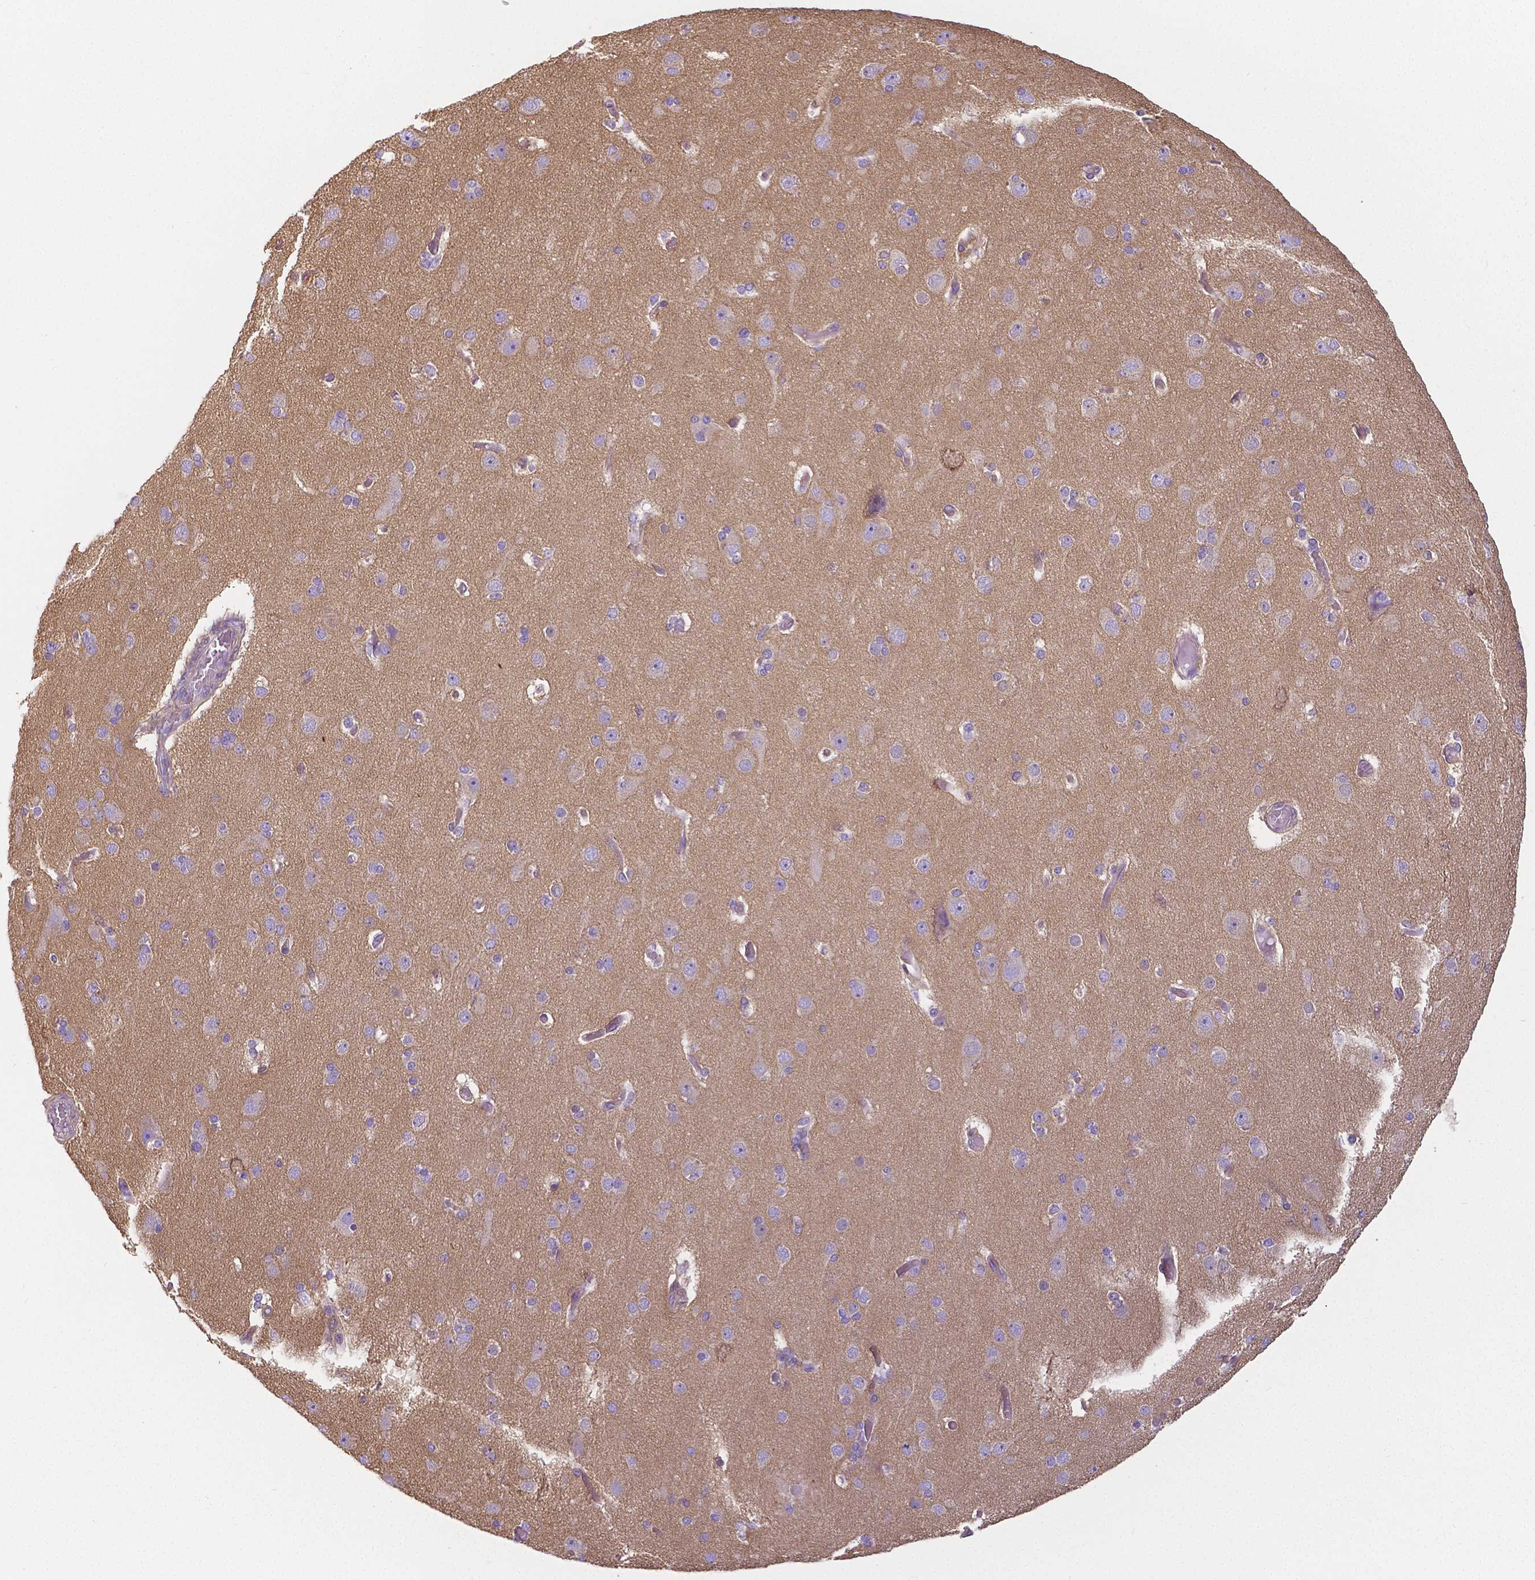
{"staining": {"intensity": "negative", "quantity": "none", "location": "none"}, "tissue": "cerebral cortex", "cell_type": "Endothelial cells", "image_type": "normal", "snomed": [{"axis": "morphology", "description": "Normal tissue, NOS"}, {"axis": "morphology", "description": "Glioma, malignant, High grade"}, {"axis": "topography", "description": "Cerebral cortex"}], "caption": "Immunohistochemical staining of normal human cerebral cortex shows no significant positivity in endothelial cells. The staining is performed using DAB brown chromogen with nuclei counter-stained in using hematoxylin.", "gene": "CRMP1", "patient": {"sex": "male", "age": 71}}